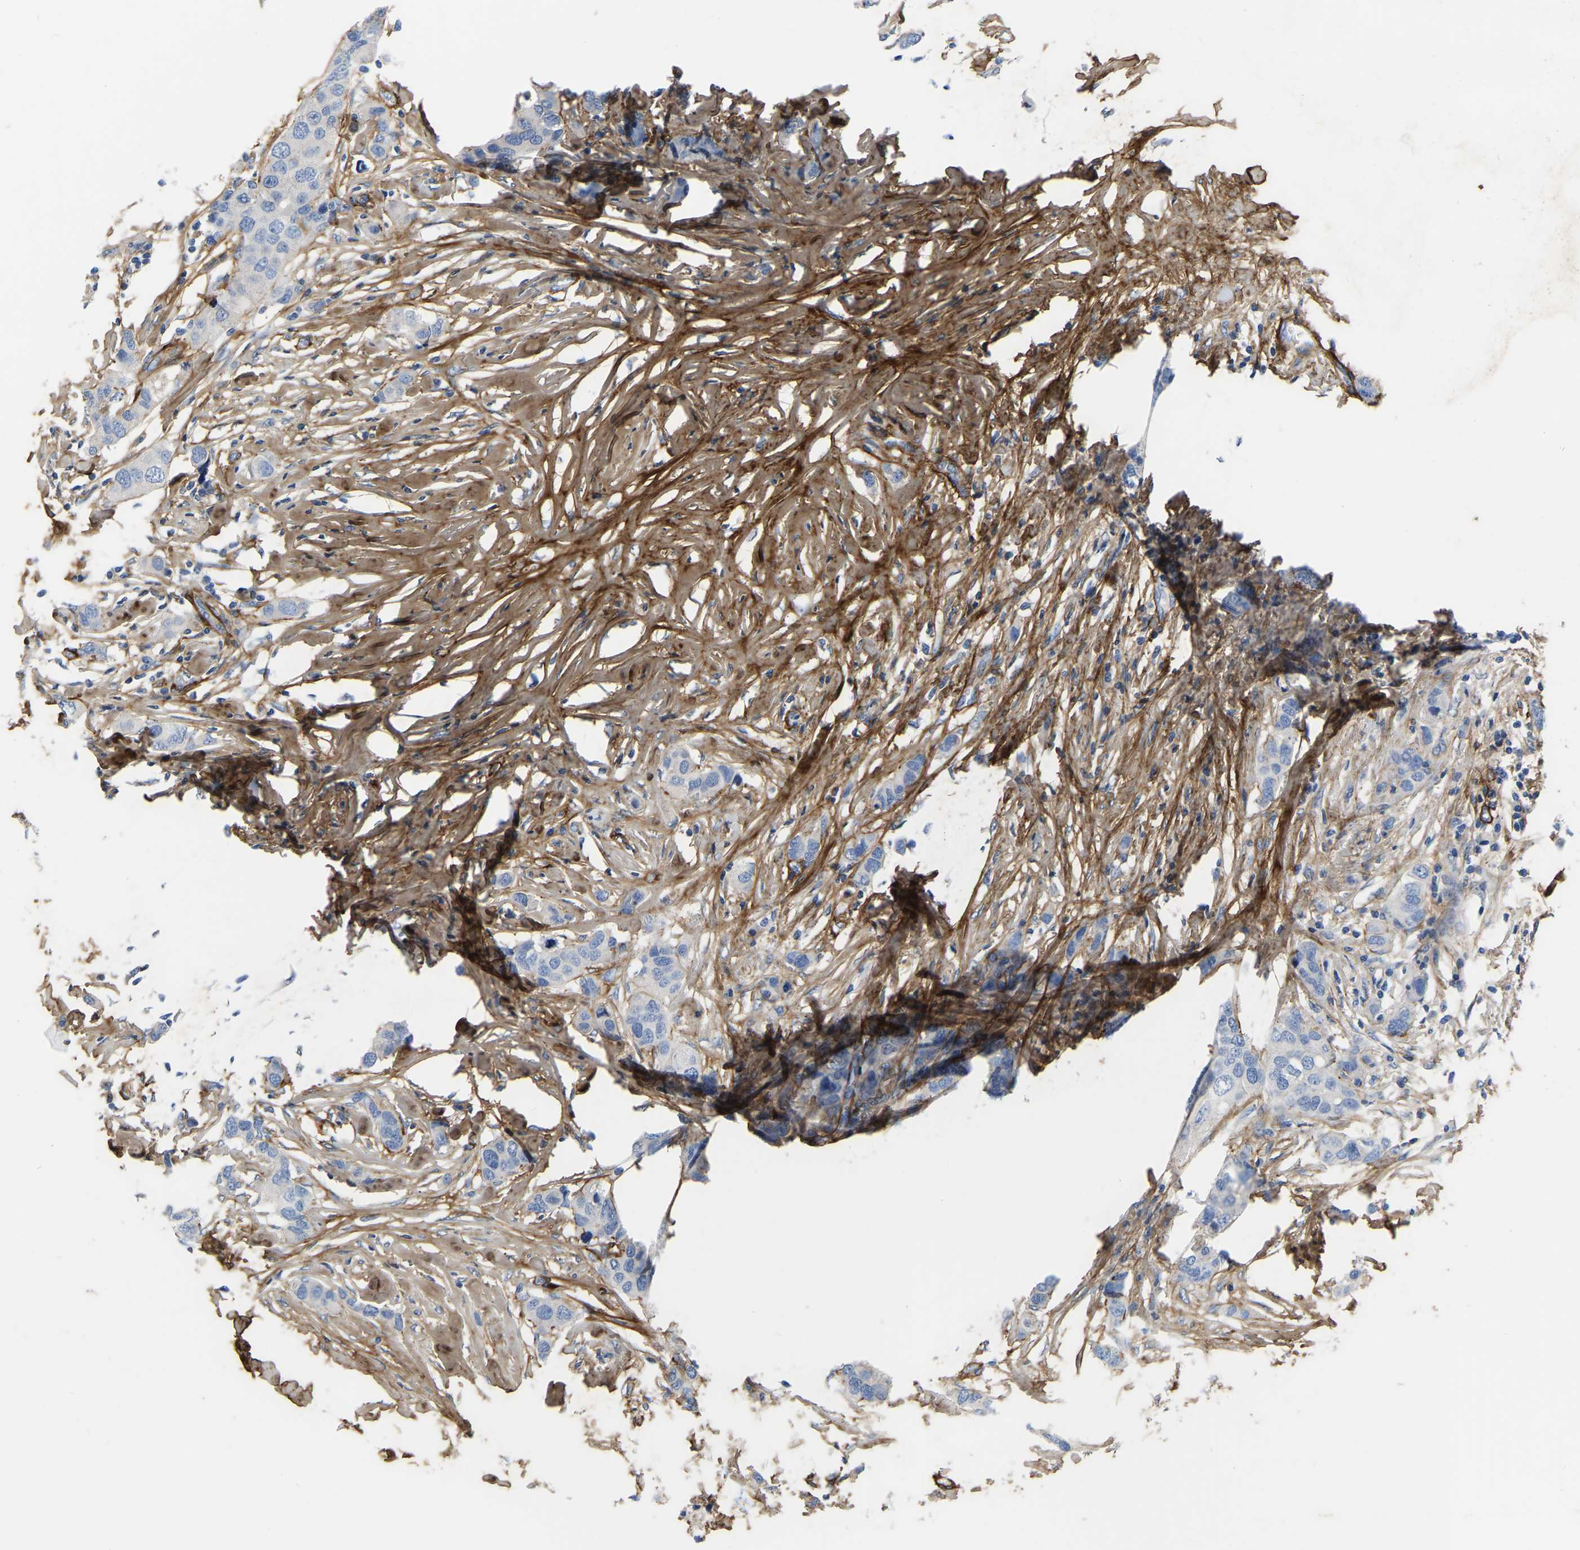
{"staining": {"intensity": "negative", "quantity": "none", "location": "none"}, "tissue": "breast cancer", "cell_type": "Tumor cells", "image_type": "cancer", "snomed": [{"axis": "morphology", "description": "Duct carcinoma"}, {"axis": "topography", "description": "Breast"}], "caption": "A high-resolution photomicrograph shows IHC staining of breast cancer (infiltrating ductal carcinoma), which demonstrates no significant expression in tumor cells.", "gene": "COL6A1", "patient": {"sex": "female", "age": 50}}